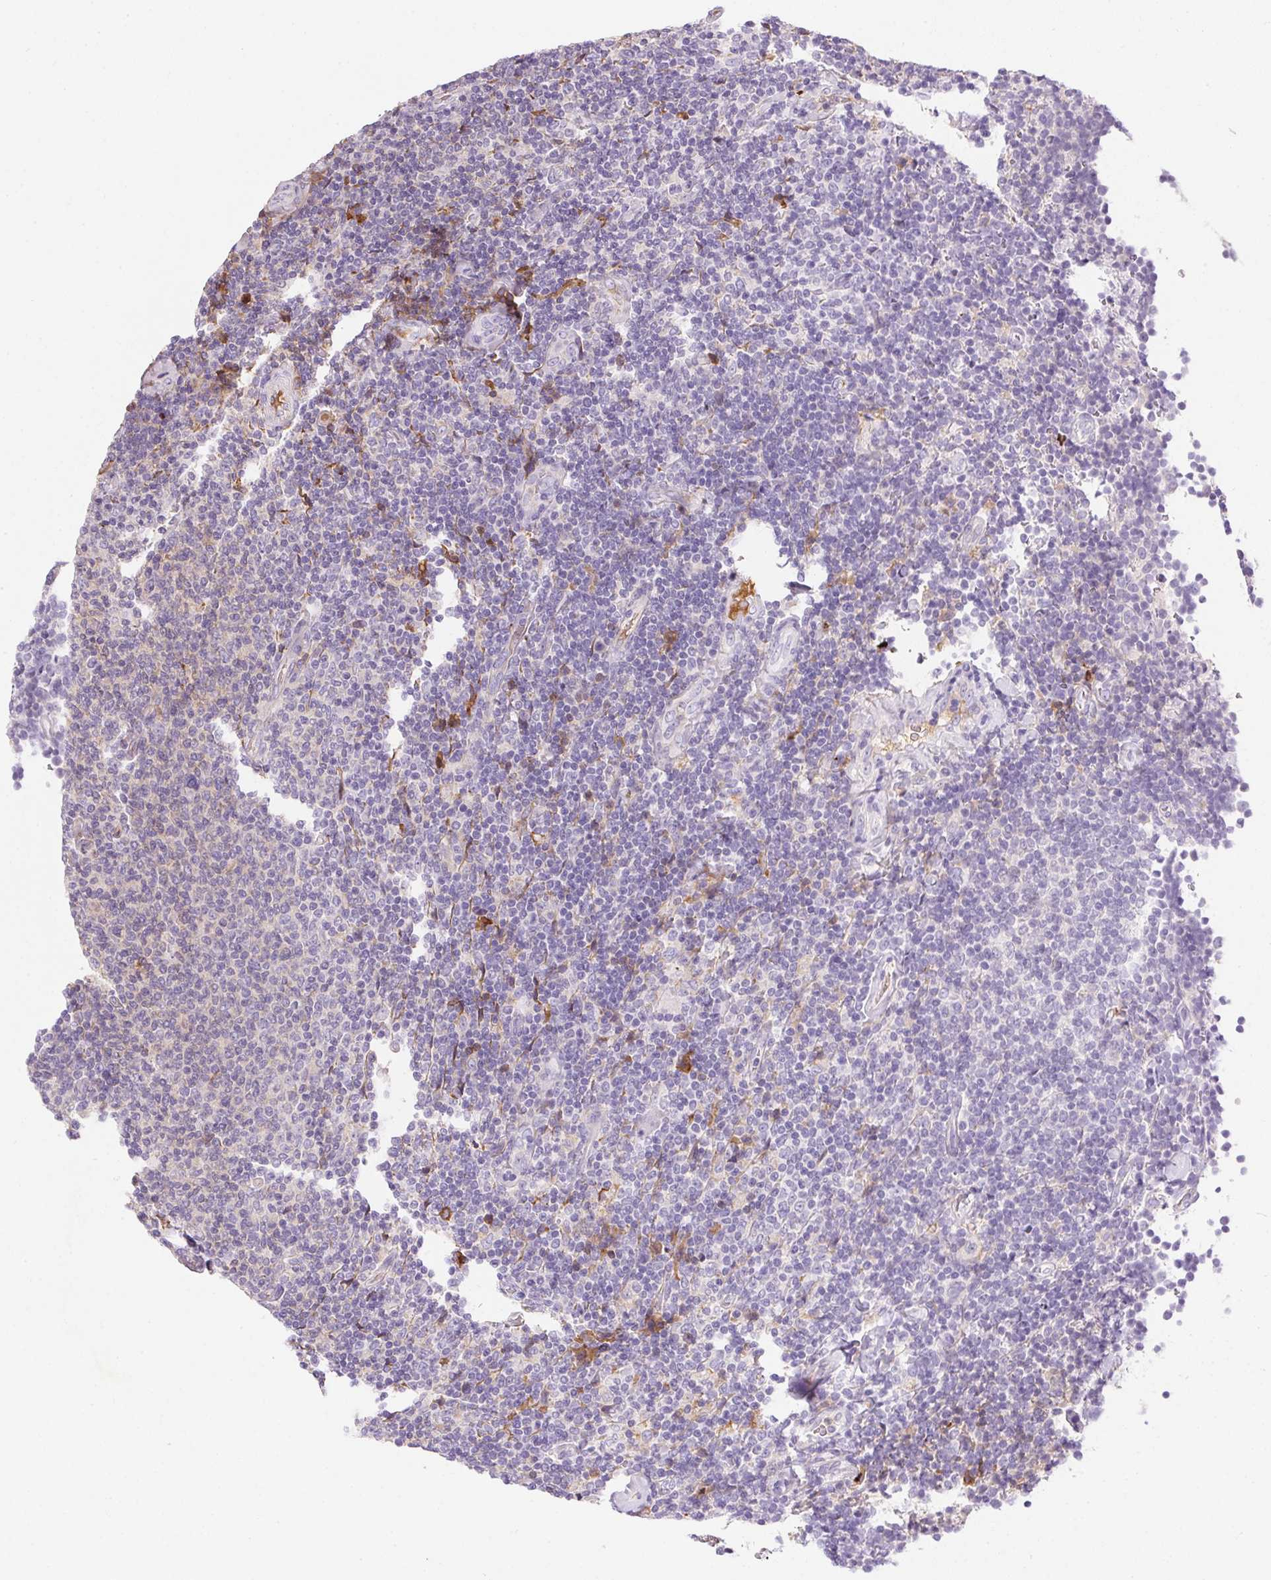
{"staining": {"intensity": "negative", "quantity": "none", "location": "none"}, "tissue": "lymphoma", "cell_type": "Tumor cells", "image_type": "cancer", "snomed": [{"axis": "morphology", "description": "Malignant lymphoma, non-Hodgkin's type, Low grade"}, {"axis": "topography", "description": "Lymph node"}], "caption": "This is an IHC micrograph of human malignant lymphoma, non-Hodgkin's type (low-grade). There is no staining in tumor cells.", "gene": "ORM1", "patient": {"sex": "male", "age": 52}}